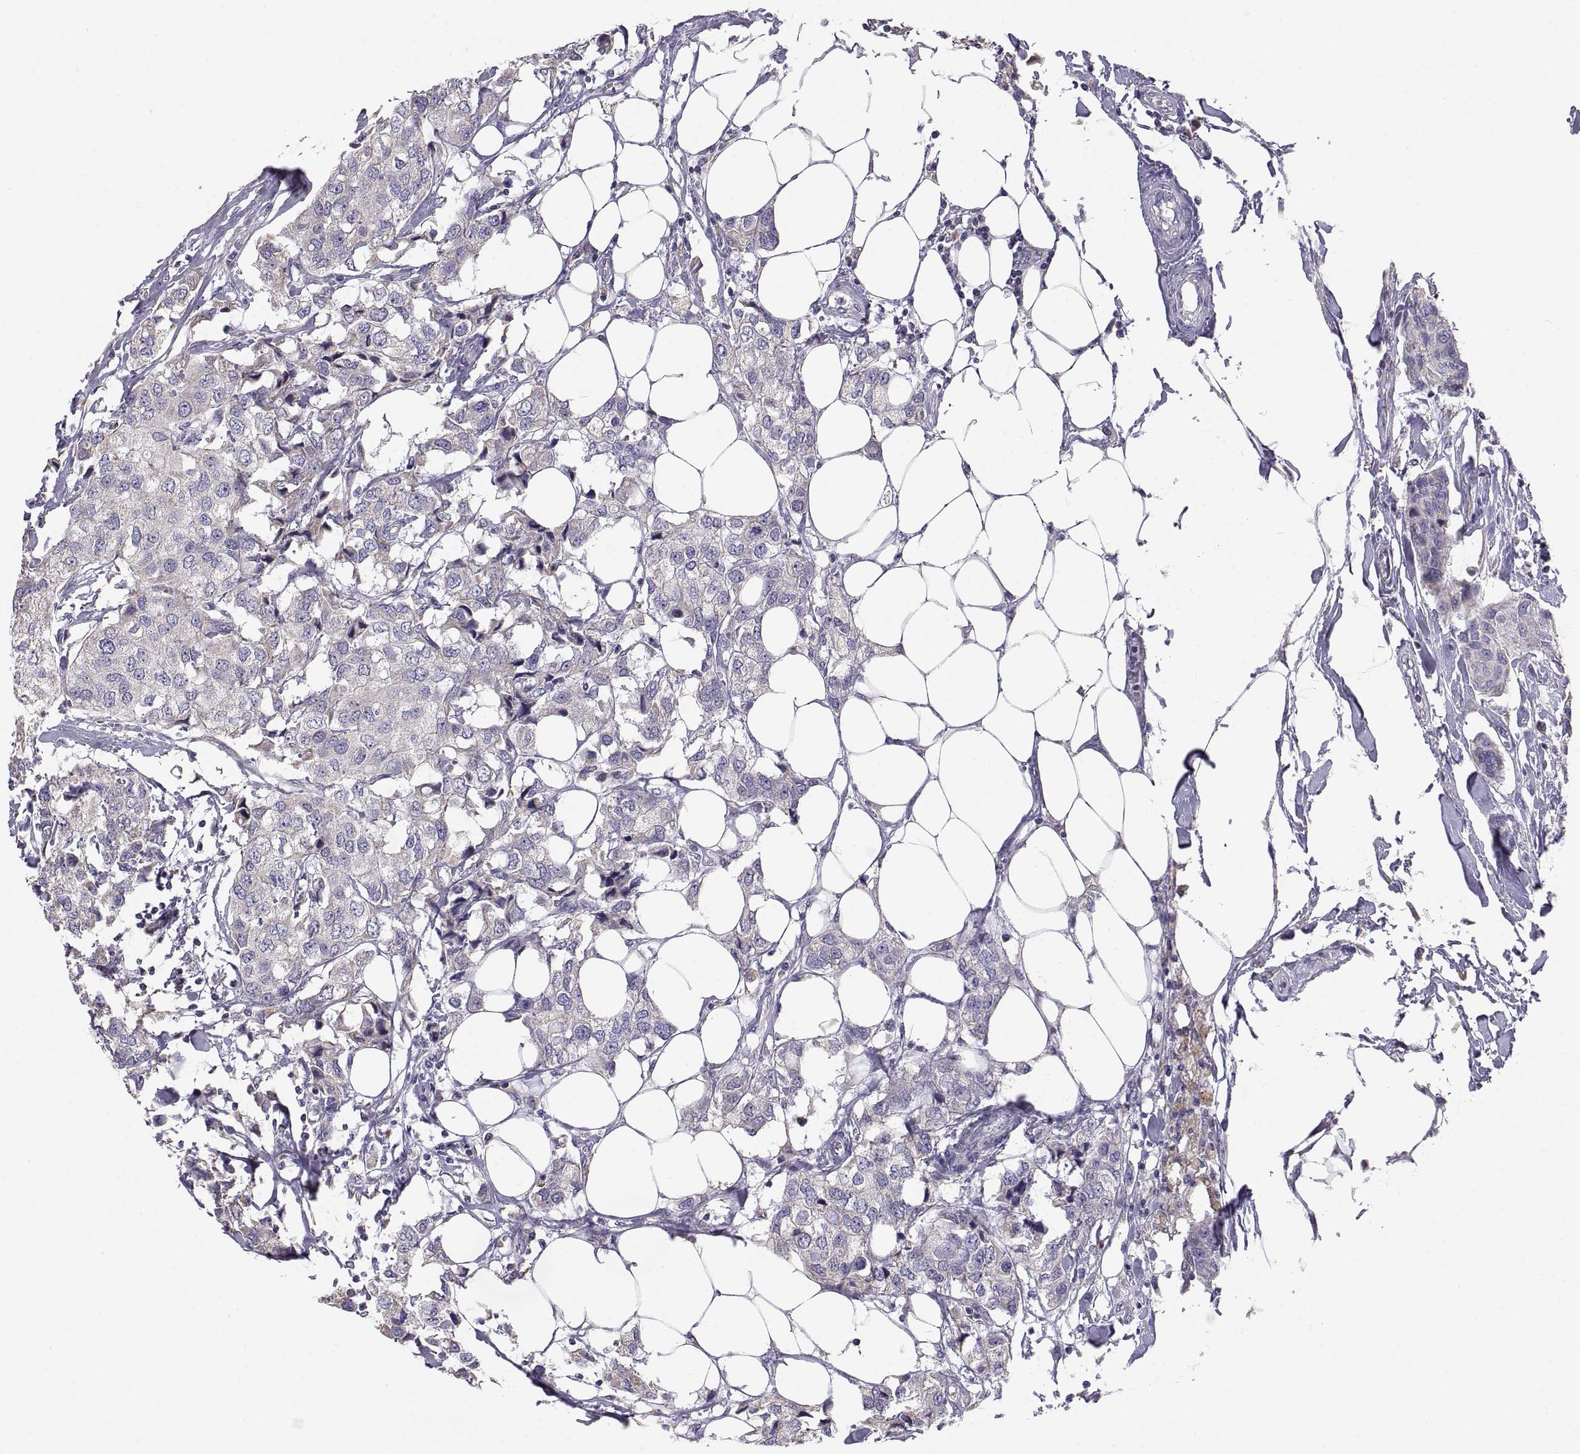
{"staining": {"intensity": "negative", "quantity": "none", "location": "none"}, "tissue": "breast cancer", "cell_type": "Tumor cells", "image_type": "cancer", "snomed": [{"axis": "morphology", "description": "Duct carcinoma"}, {"axis": "topography", "description": "Breast"}], "caption": "Immunohistochemistry (IHC) of human breast infiltrating ductal carcinoma demonstrates no positivity in tumor cells.", "gene": "TNNC1", "patient": {"sex": "female", "age": 80}}